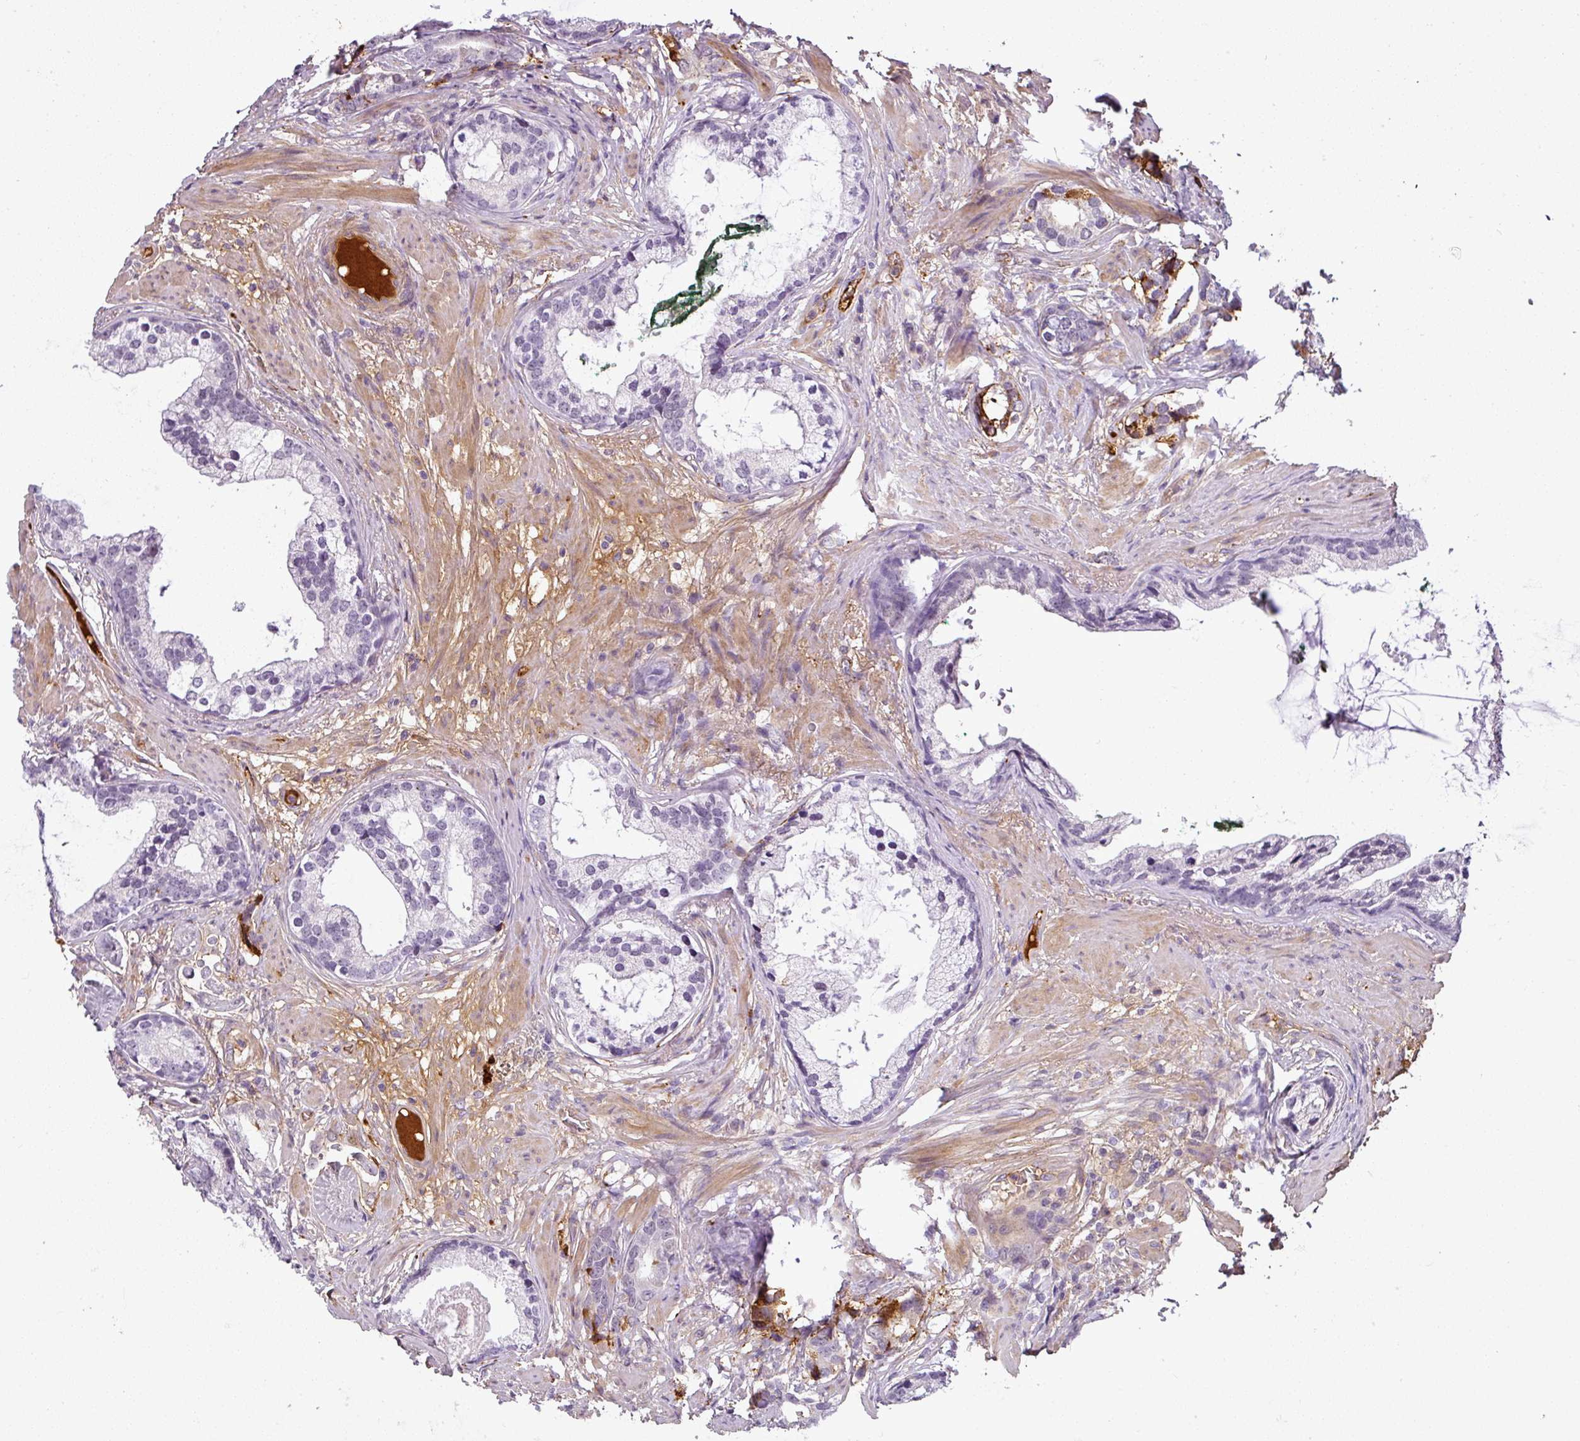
{"staining": {"intensity": "negative", "quantity": "none", "location": "none"}, "tissue": "prostate cancer", "cell_type": "Tumor cells", "image_type": "cancer", "snomed": [{"axis": "morphology", "description": "Adenocarcinoma, Low grade"}, {"axis": "topography", "description": "Prostate"}], "caption": "Immunohistochemistry histopathology image of neoplastic tissue: human prostate cancer stained with DAB shows no significant protein staining in tumor cells.", "gene": "APOC1", "patient": {"sex": "male", "age": 71}}